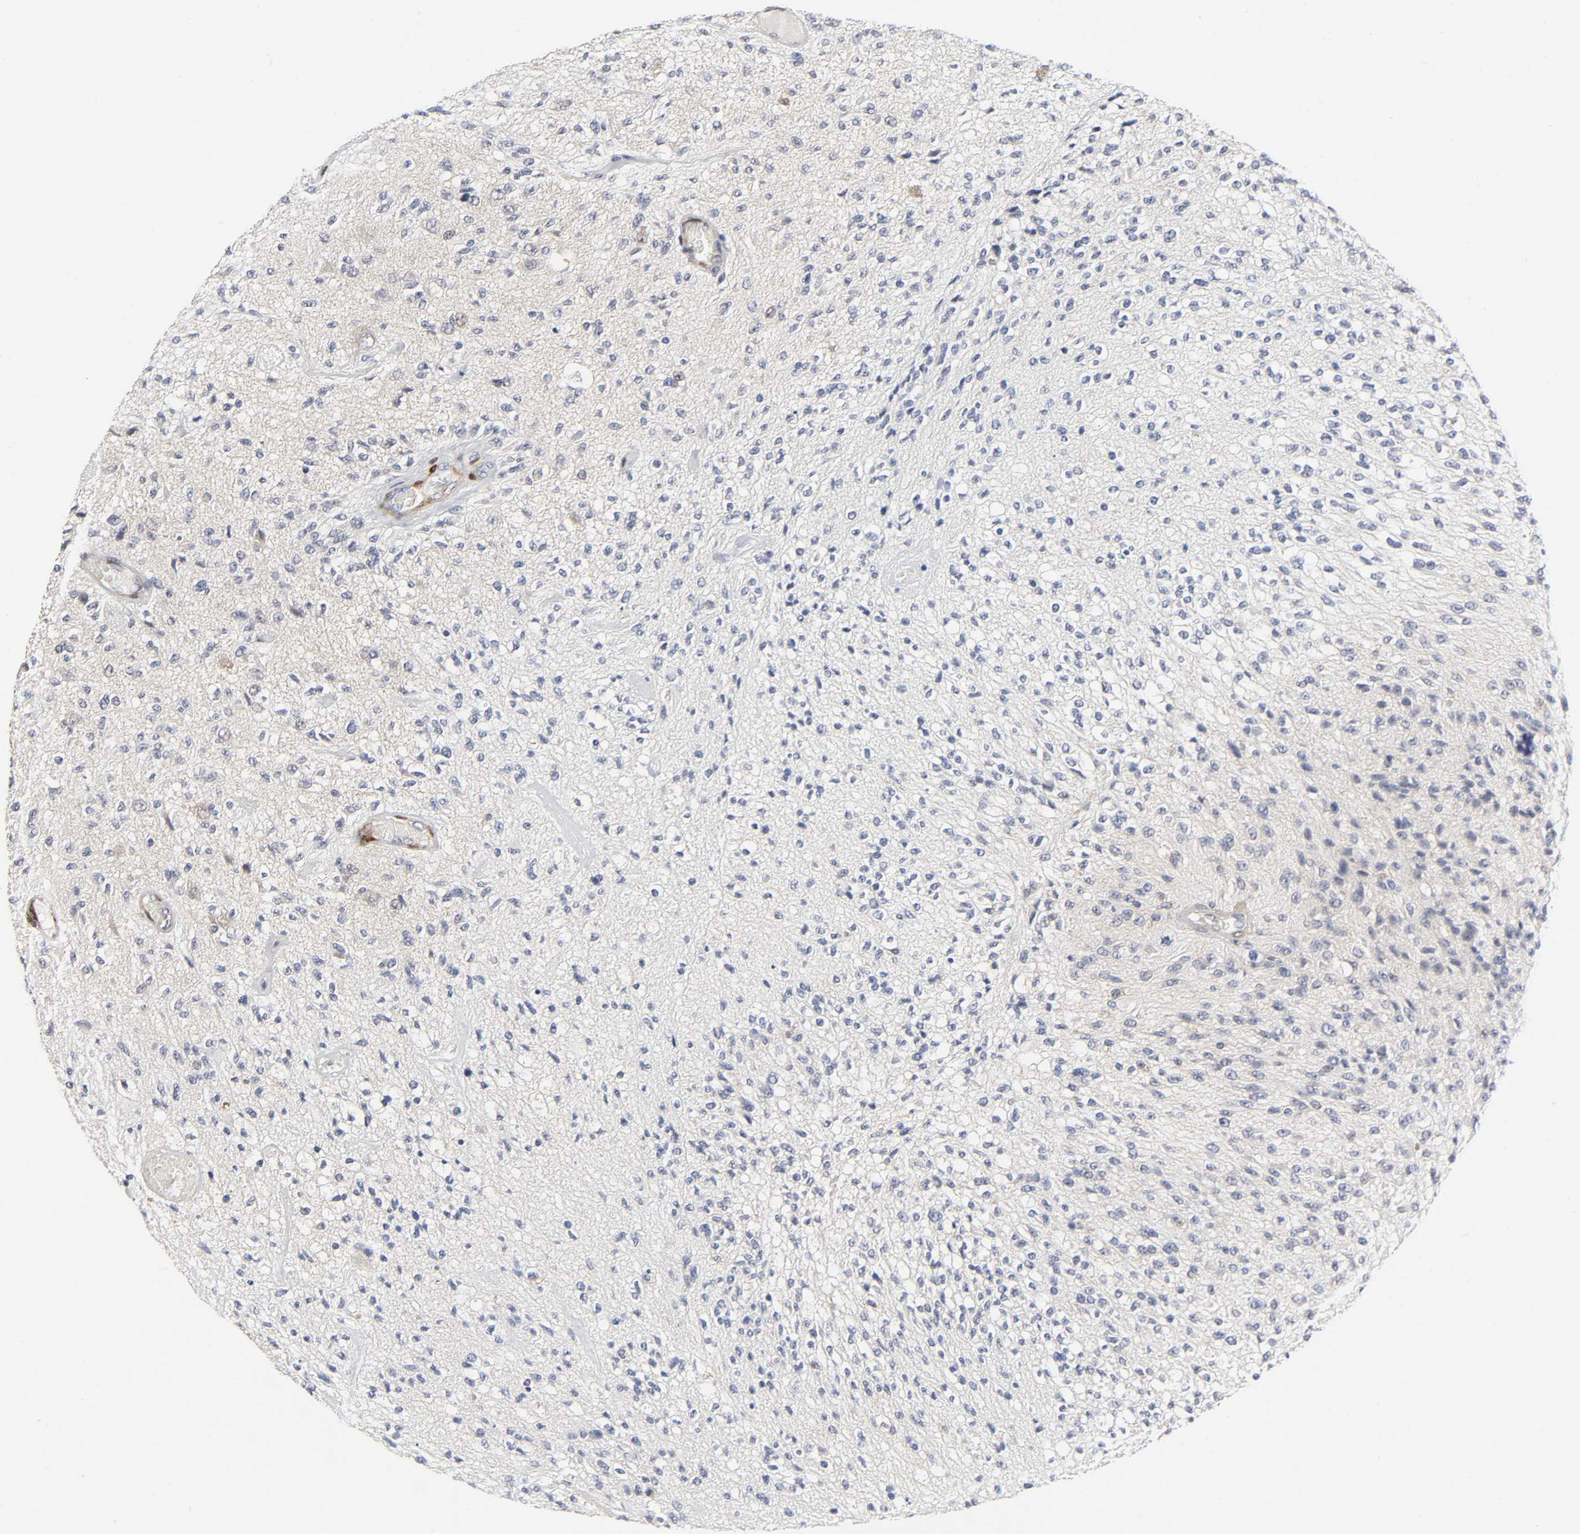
{"staining": {"intensity": "negative", "quantity": "none", "location": "none"}, "tissue": "glioma", "cell_type": "Tumor cells", "image_type": "cancer", "snomed": [{"axis": "morphology", "description": "Normal tissue, NOS"}, {"axis": "morphology", "description": "Glioma, malignant, High grade"}, {"axis": "topography", "description": "Cerebral cortex"}], "caption": "This is a photomicrograph of IHC staining of glioma, which shows no expression in tumor cells.", "gene": "PTEN", "patient": {"sex": "male", "age": 77}}